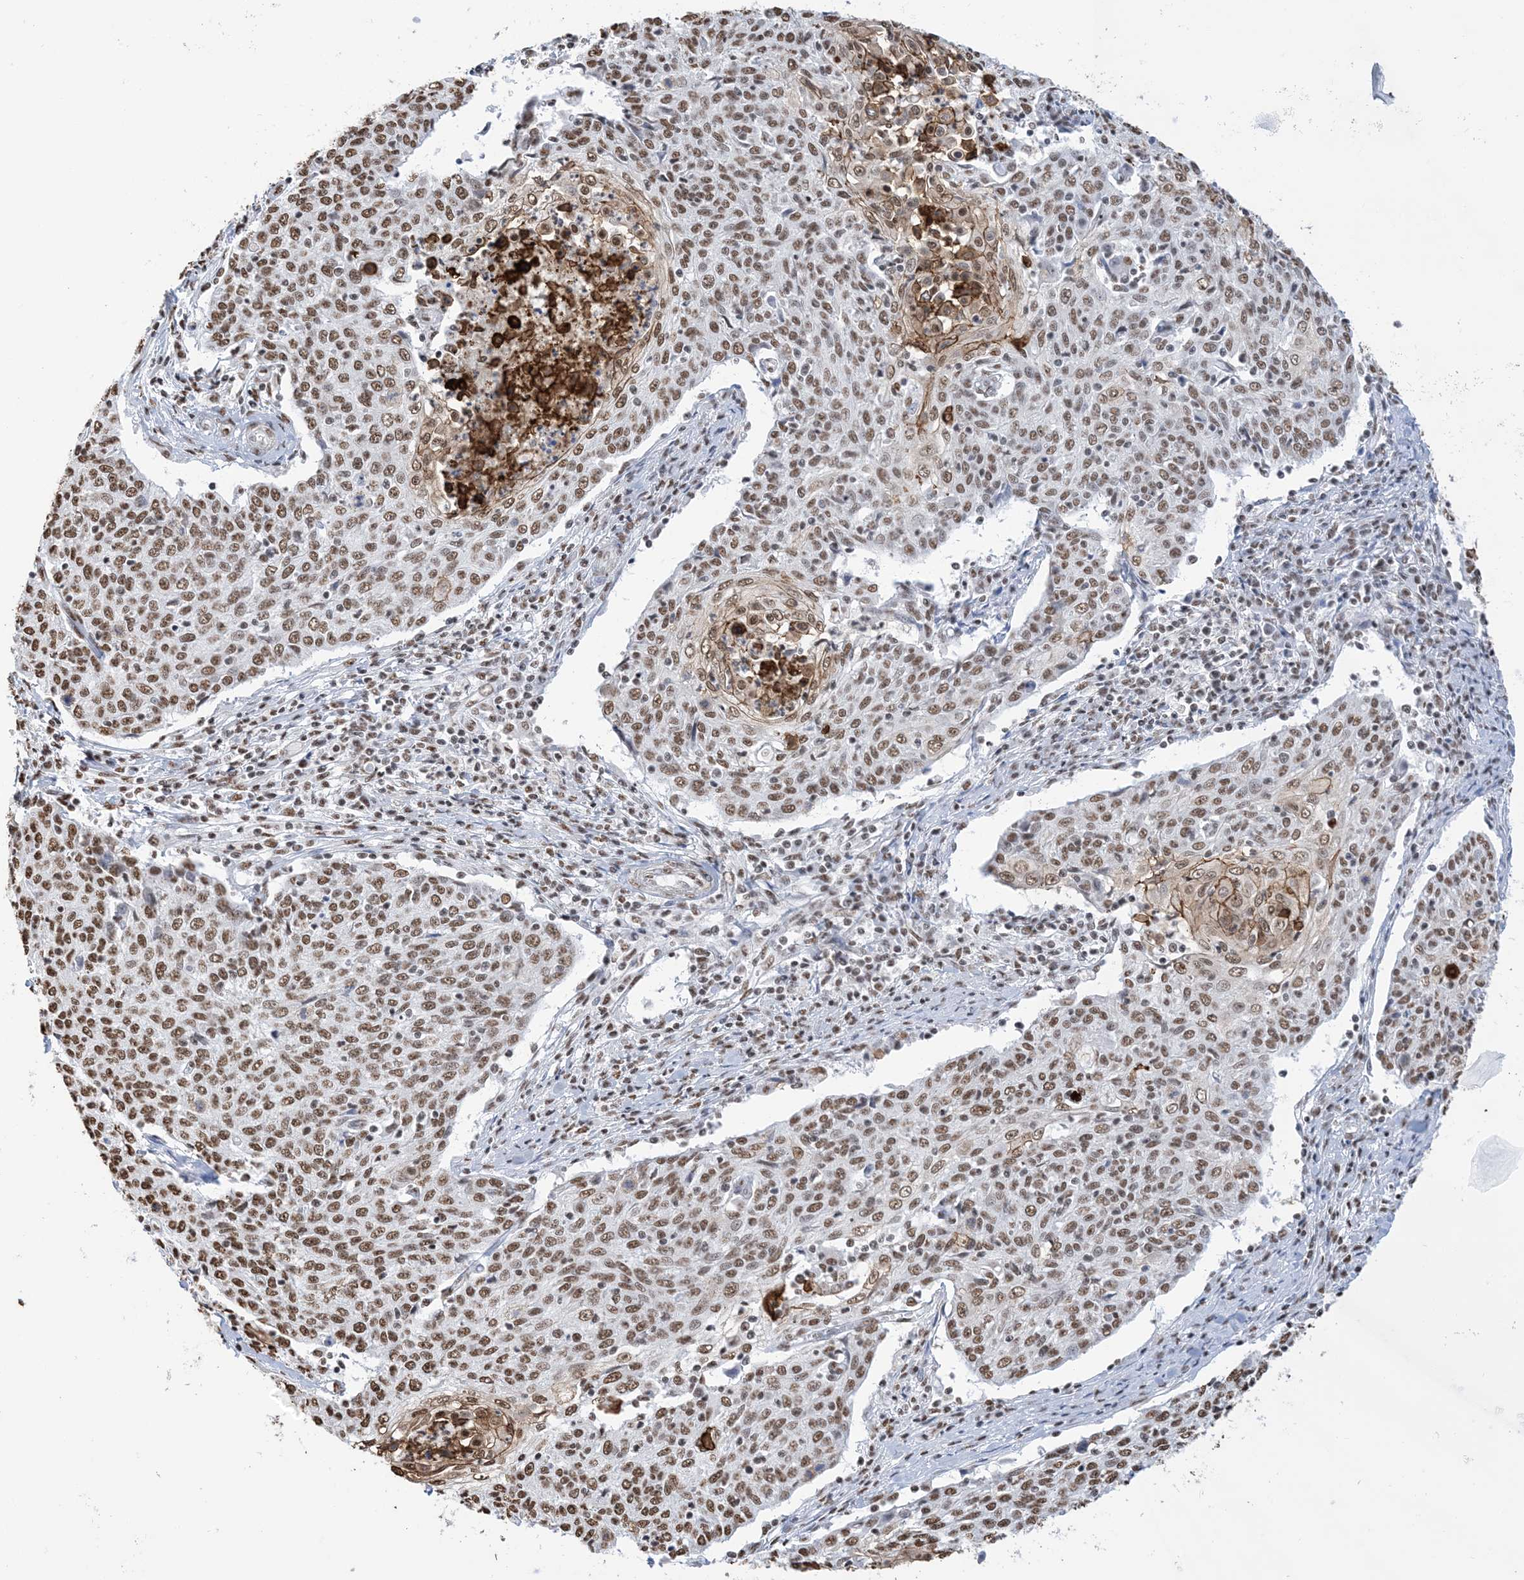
{"staining": {"intensity": "moderate", "quantity": ">75%", "location": "nuclear"}, "tissue": "cervical cancer", "cell_type": "Tumor cells", "image_type": "cancer", "snomed": [{"axis": "morphology", "description": "Squamous cell carcinoma, NOS"}, {"axis": "topography", "description": "Cervix"}], "caption": "Brown immunohistochemical staining in human cervical cancer shows moderate nuclear positivity in approximately >75% of tumor cells. Nuclei are stained in blue.", "gene": "ZNF792", "patient": {"sex": "female", "age": 48}}